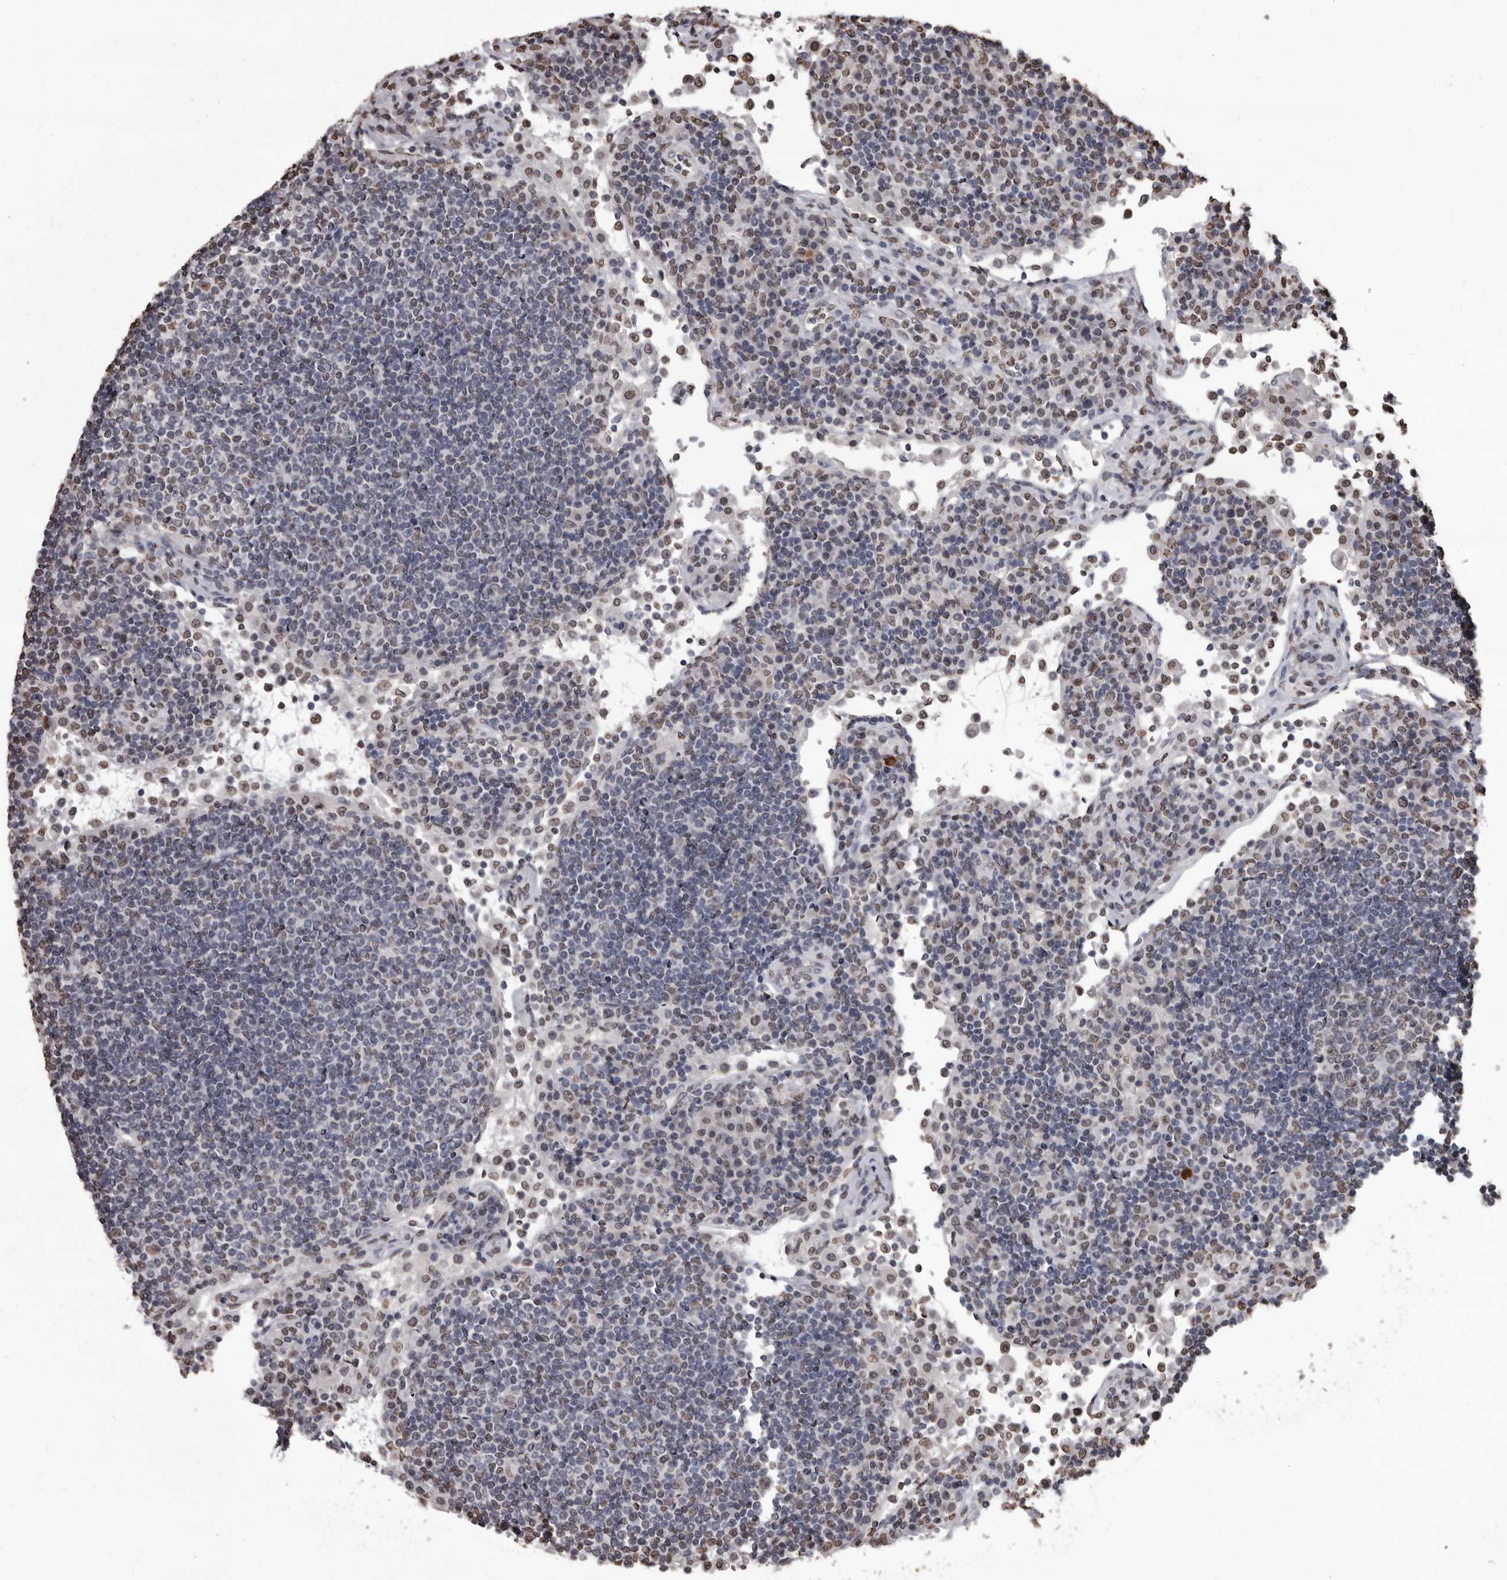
{"staining": {"intensity": "weak", "quantity": "25%-75%", "location": "nuclear"}, "tissue": "lymph node", "cell_type": "Germinal center cells", "image_type": "normal", "snomed": [{"axis": "morphology", "description": "Normal tissue, NOS"}, {"axis": "topography", "description": "Lymph node"}], "caption": "Protein staining by IHC demonstrates weak nuclear positivity in about 25%-75% of germinal center cells in unremarkable lymph node. Nuclei are stained in blue.", "gene": "AHR", "patient": {"sex": "female", "age": 53}}